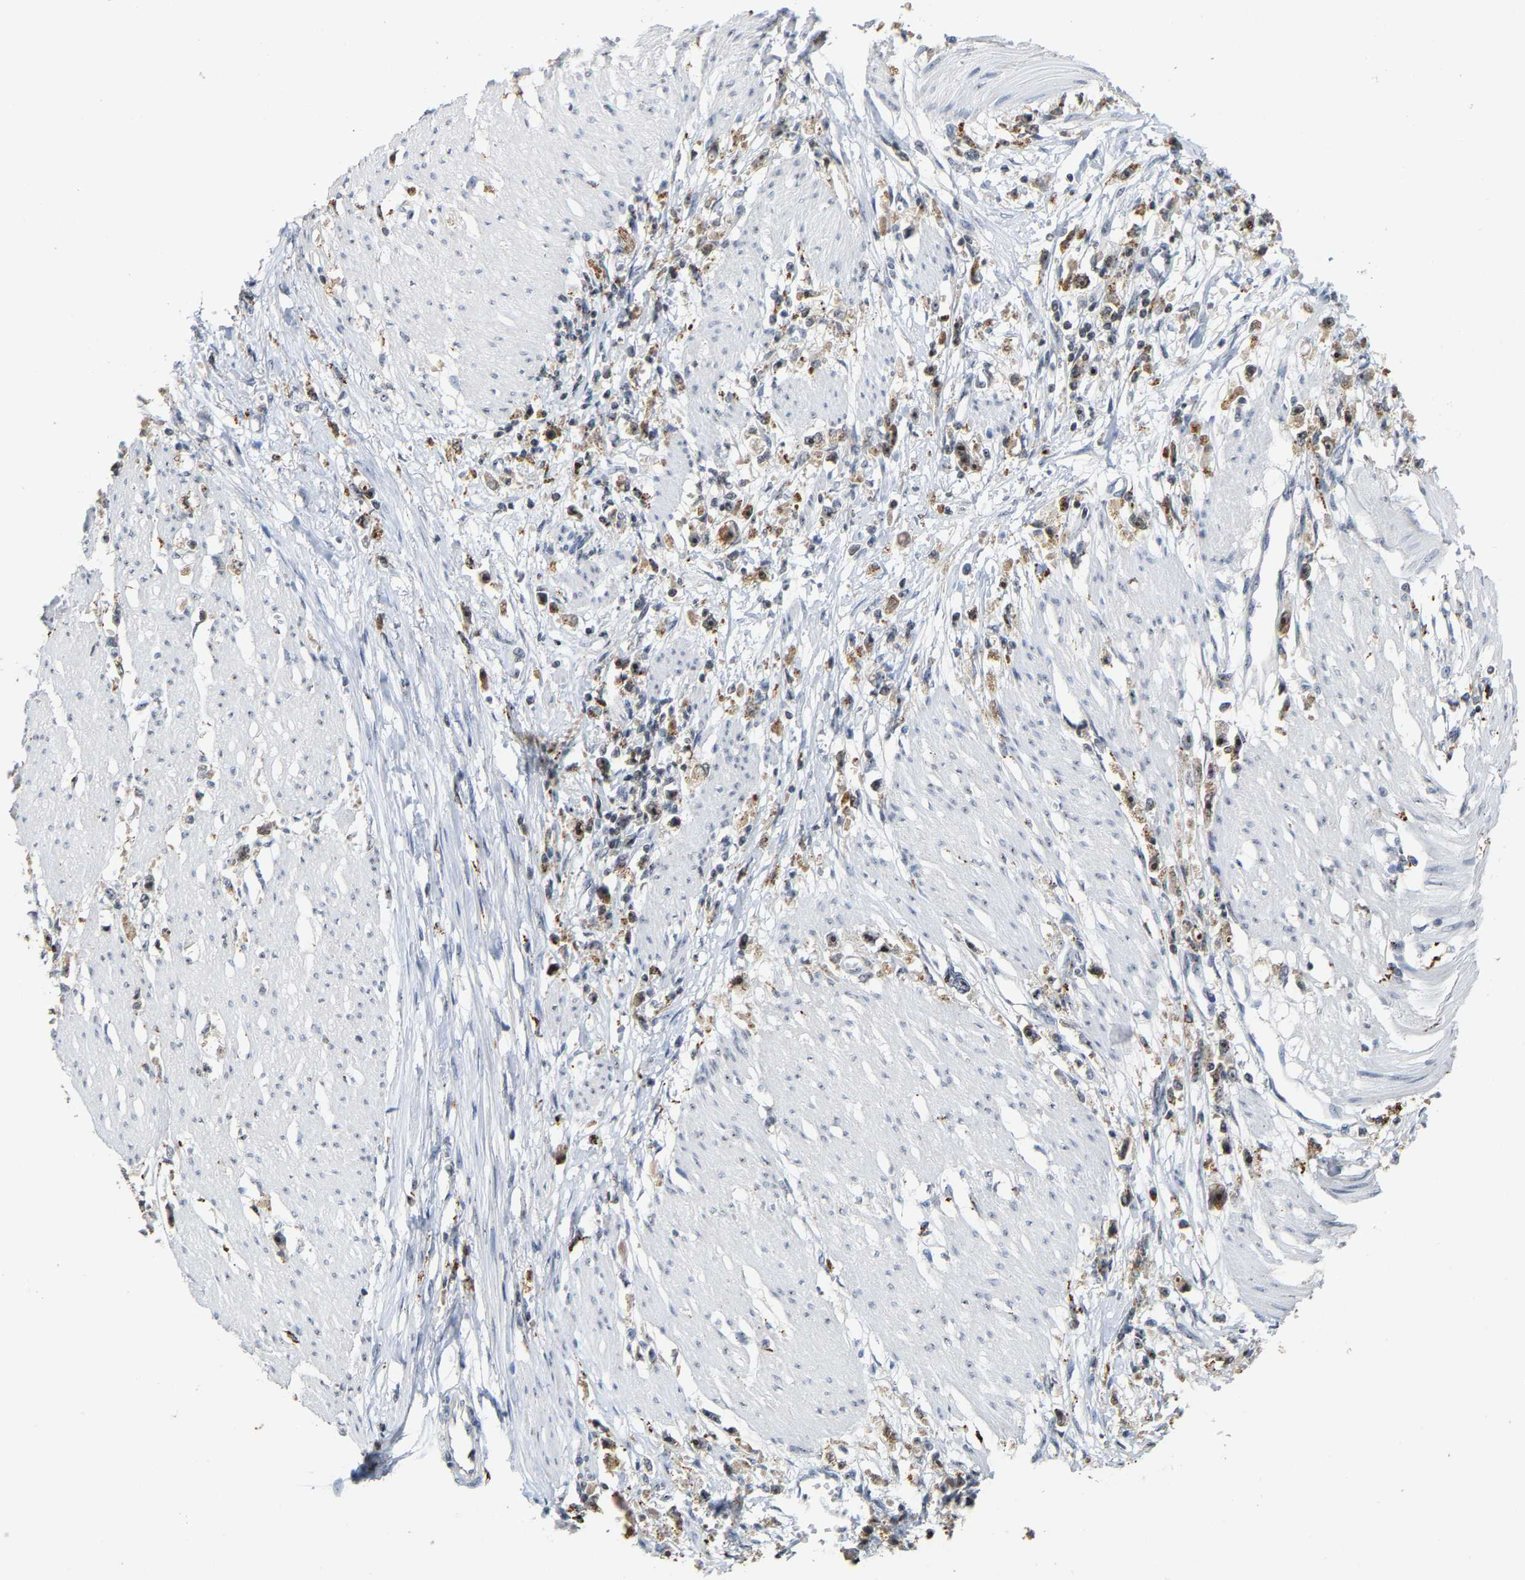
{"staining": {"intensity": "moderate", "quantity": "25%-75%", "location": "cytoplasmic/membranous,nuclear"}, "tissue": "stomach cancer", "cell_type": "Tumor cells", "image_type": "cancer", "snomed": [{"axis": "morphology", "description": "Adenocarcinoma, NOS"}, {"axis": "topography", "description": "Stomach"}], "caption": "Human stomach adenocarcinoma stained with a brown dye shows moderate cytoplasmic/membranous and nuclear positive staining in about 25%-75% of tumor cells.", "gene": "NOP58", "patient": {"sex": "female", "age": 59}}